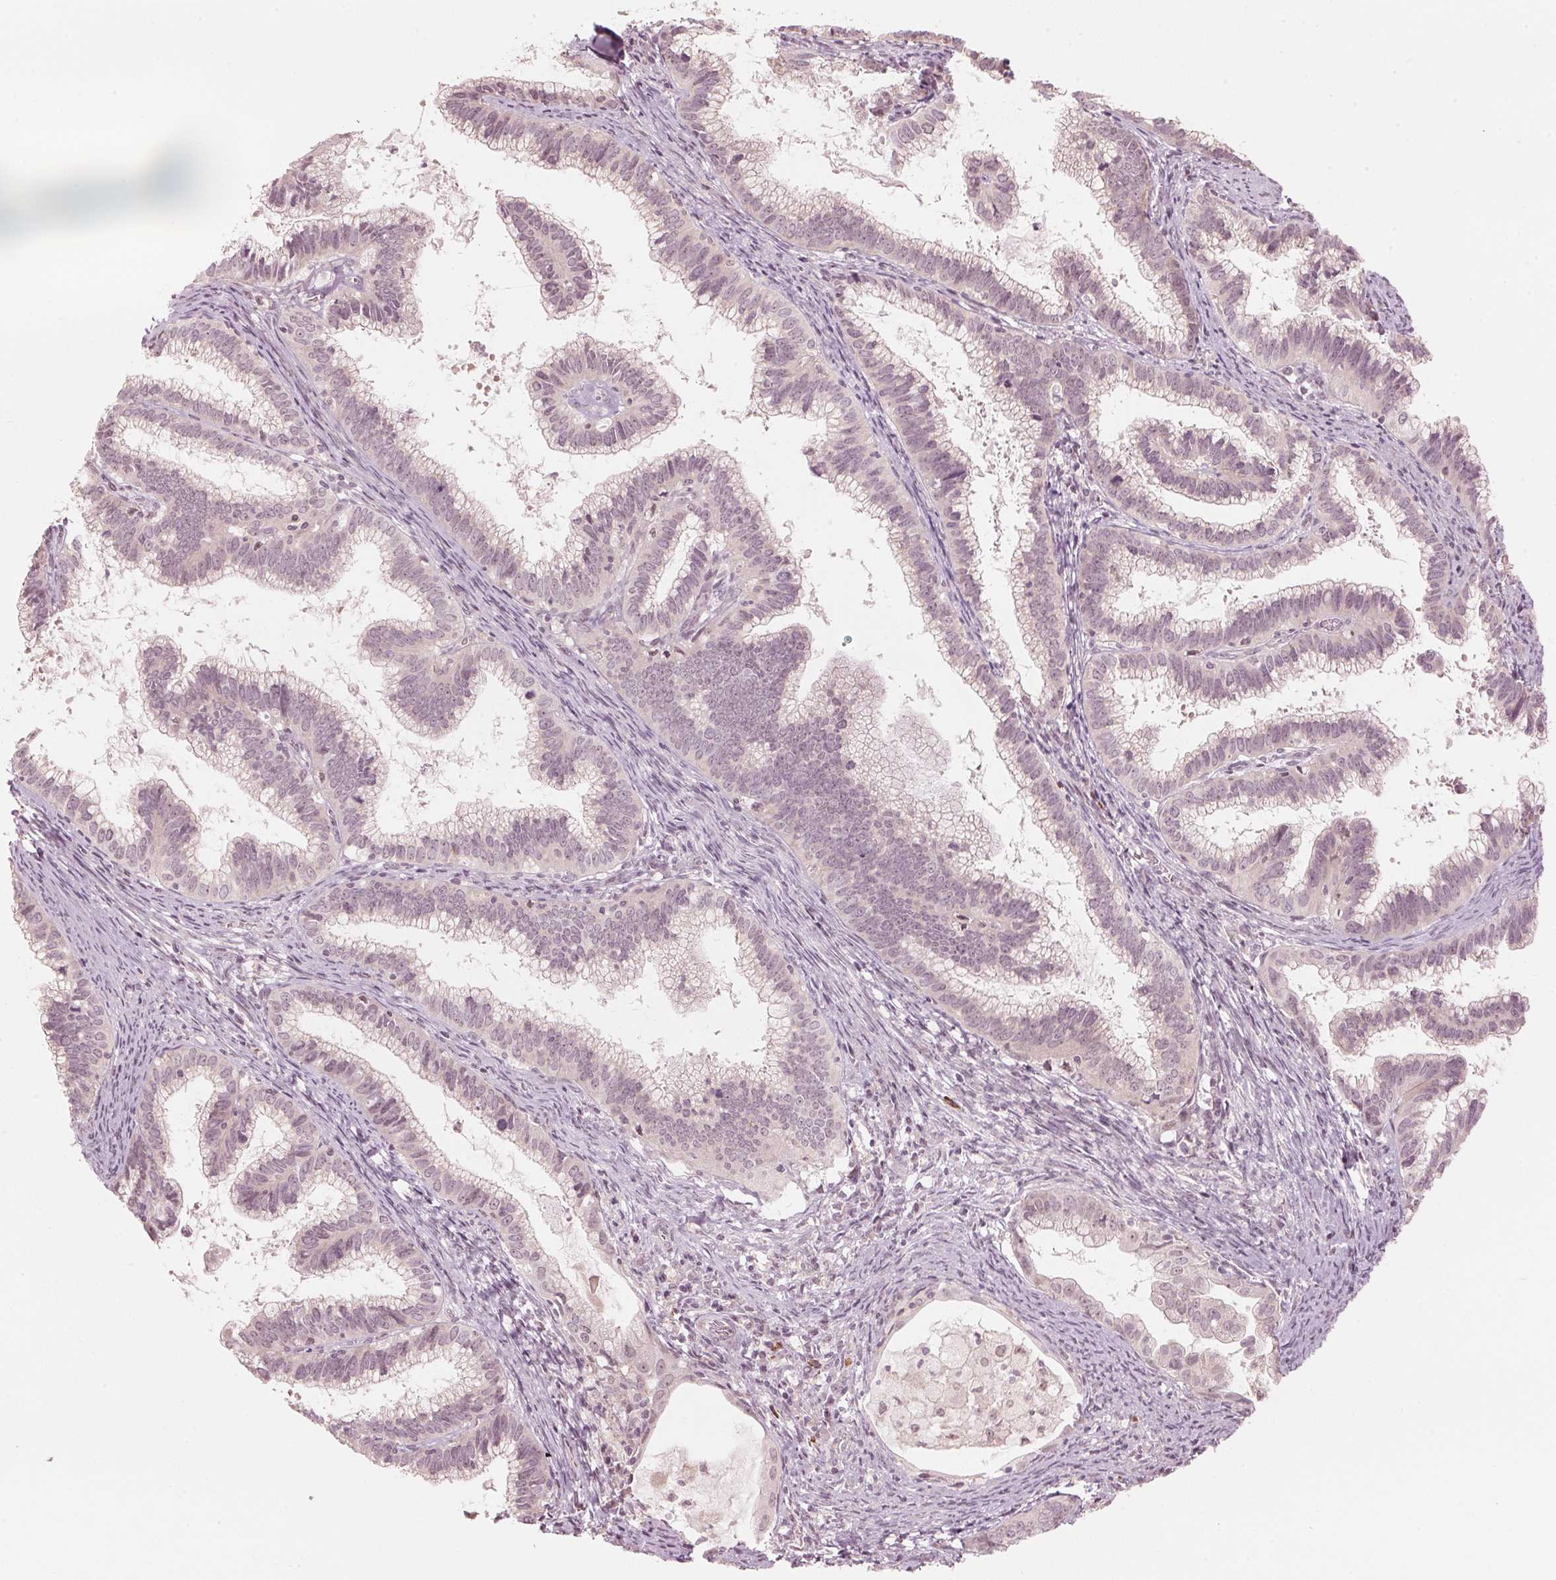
{"staining": {"intensity": "negative", "quantity": "none", "location": "none"}, "tissue": "cervical cancer", "cell_type": "Tumor cells", "image_type": "cancer", "snomed": [{"axis": "morphology", "description": "Adenocarcinoma, NOS"}, {"axis": "topography", "description": "Cervix"}], "caption": "IHC image of neoplastic tissue: human cervical cancer (adenocarcinoma) stained with DAB (3,3'-diaminobenzidine) demonstrates no significant protein staining in tumor cells. Brightfield microscopy of IHC stained with DAB (3,3'-diaminobenzidine) (brown) and hematoxylin (blue), captured at high magnification.", "gene": "TMED6", "patient": {"sex": "female", "age": 61}}